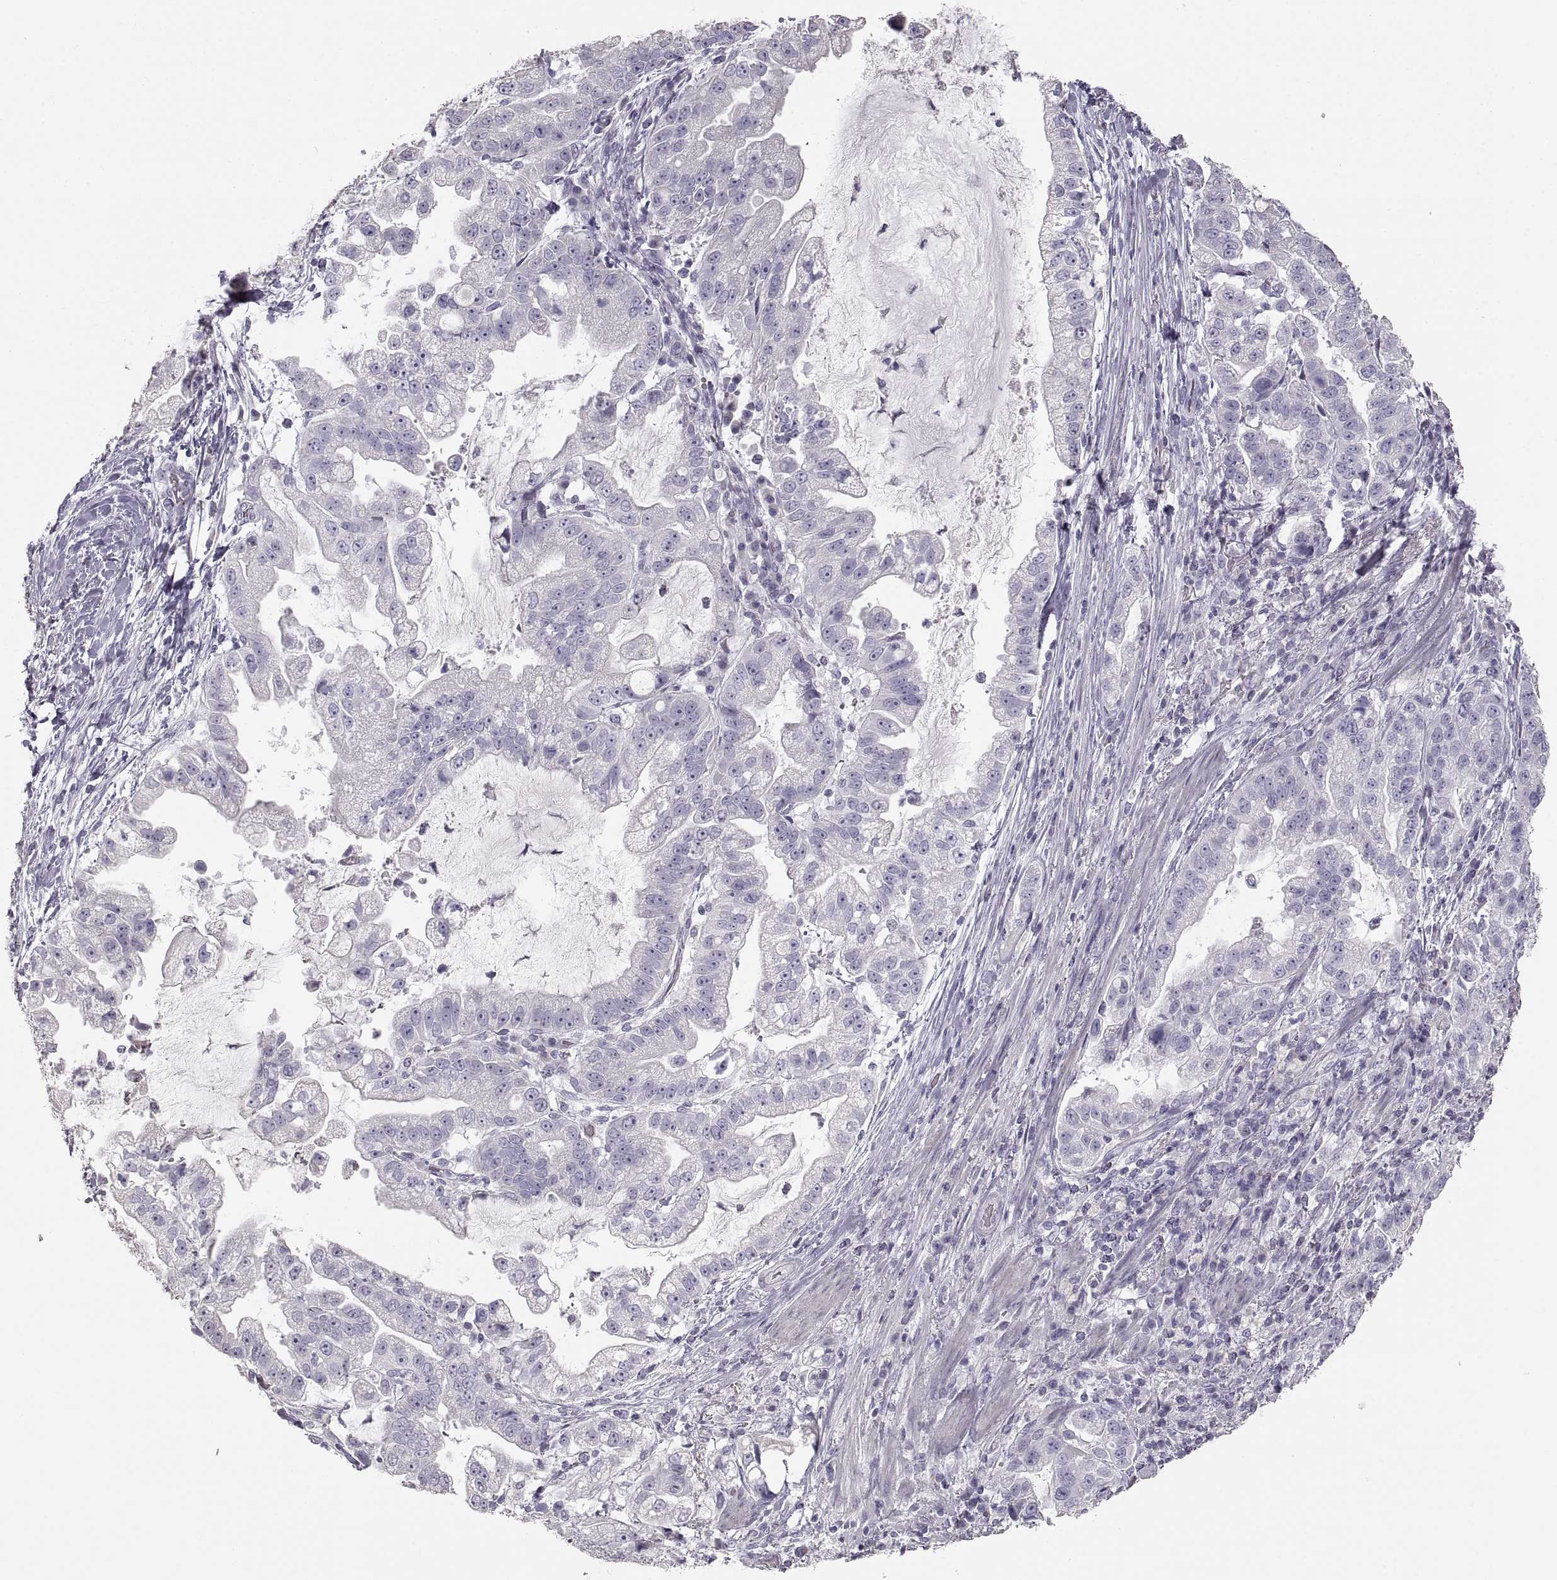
{"staining": {"intensity": "negative", "quantity": "none", "location": "none"}, "tissue": "stomach cancer", "cell_type": "Tumor cells", "image_type": "cancer", "snomed": [{"axis": "morphology", "description": "Adenocarcinoma, NOS"}, {"axis": "topography", "description": "Stomach"}], "caption": "An image of stomach cancer stained for a protein reveals no brown staining in tumor cells.", "gene": "ZP3", "patient": {"sex": "male", "age": 59}}